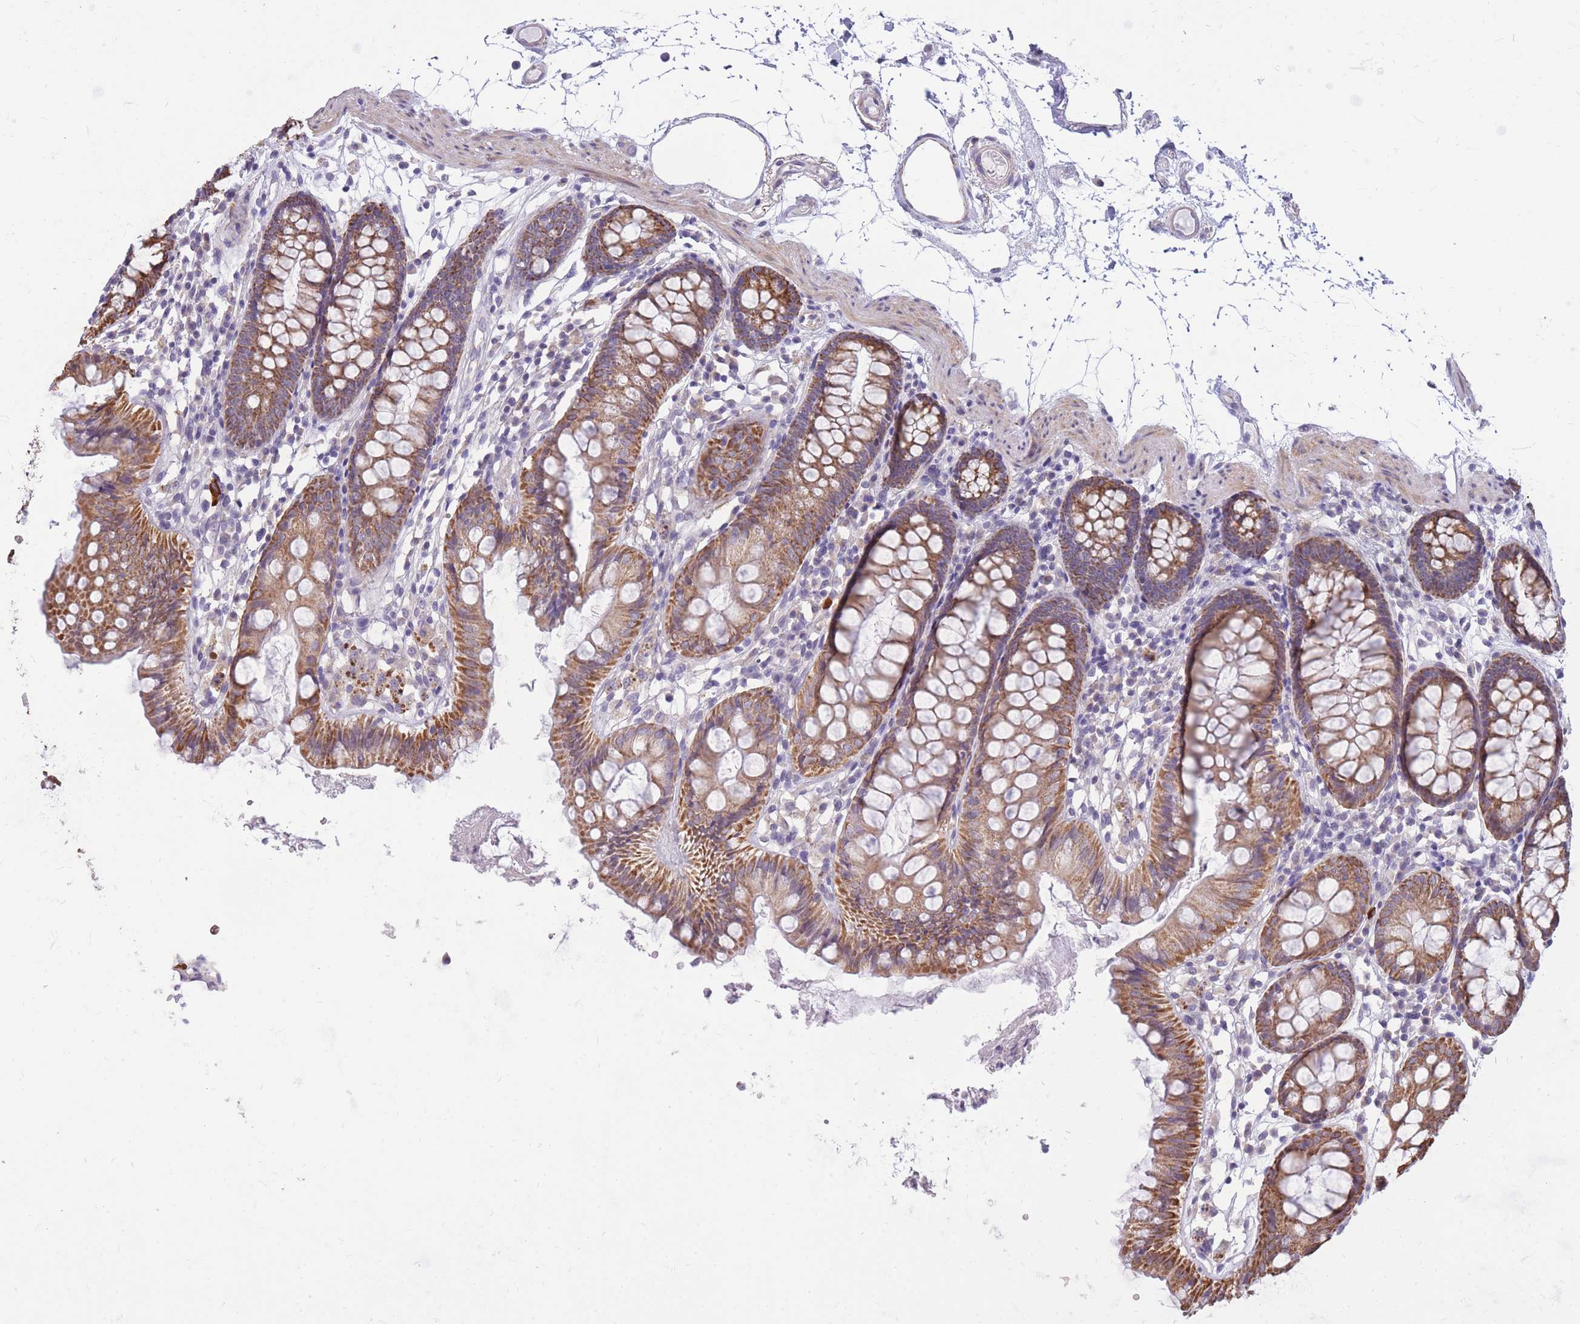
{"staining": {"intensity": "weak", "quantity": "25%-75%", "location": "cytoplasmic/membranous"}, "tissue": "colon", "cell_type": "Endothelial cells", "image_type": "normal", "snomed": [{"axis": "morphology", "description": "Normal tissue, NOS"}, {"axis": "topography", "description": "Colon"}], "caption": "Protein staining of normal colon shows weak cytoplasmic/membranous staining in about 25%-75% of endothelial cells. The staining was performed using DAB (3,3'-diaminobenzidine), with brown indicating positive protein expression. Nuclei are stained blue with hematoxylin.", "gene": "RNF170", "patient": {"sex": "female", "age": 84}}